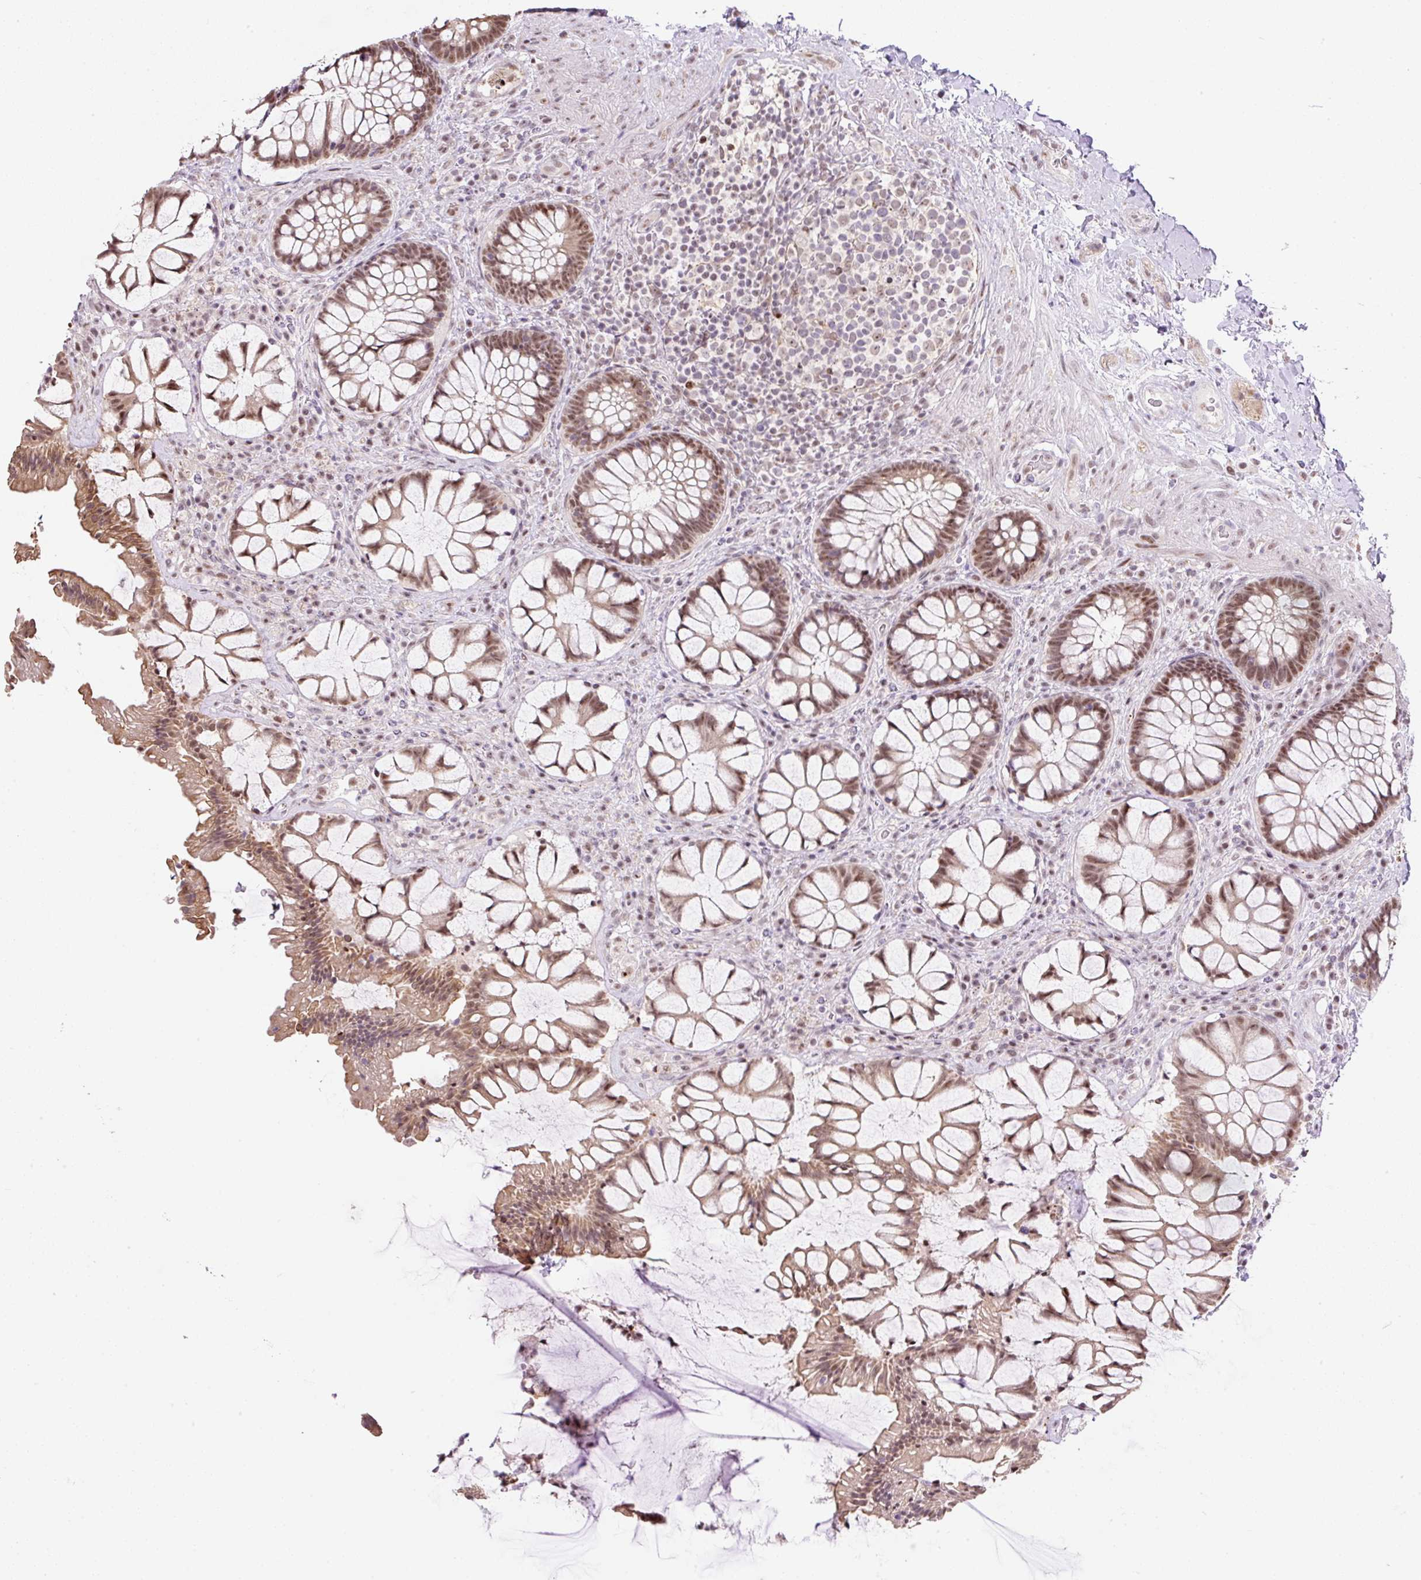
{"staining": {"intensity": "moderate", "quantity": ">75%", "location": "cytoplasmic/membranous,nuclear"}, "tissue": "rectum", "cell_type": "Glandular cells", "image_type": "normal", "snomed": [{"axis": "morphology", "description": "Normal tissue, NOS"}, {"axis": "topography", "description": "Rectum"}], "caption": "High-power microscopy captured an immunohistochemistry (IHC) micrograph of benign rectum, revealing moderate cytoplasmic/membranous,nuclear expression in approximately >75% of glandular cells.", "gene": "TAF1A", "patient": {"sex": "female", "age": 58}}